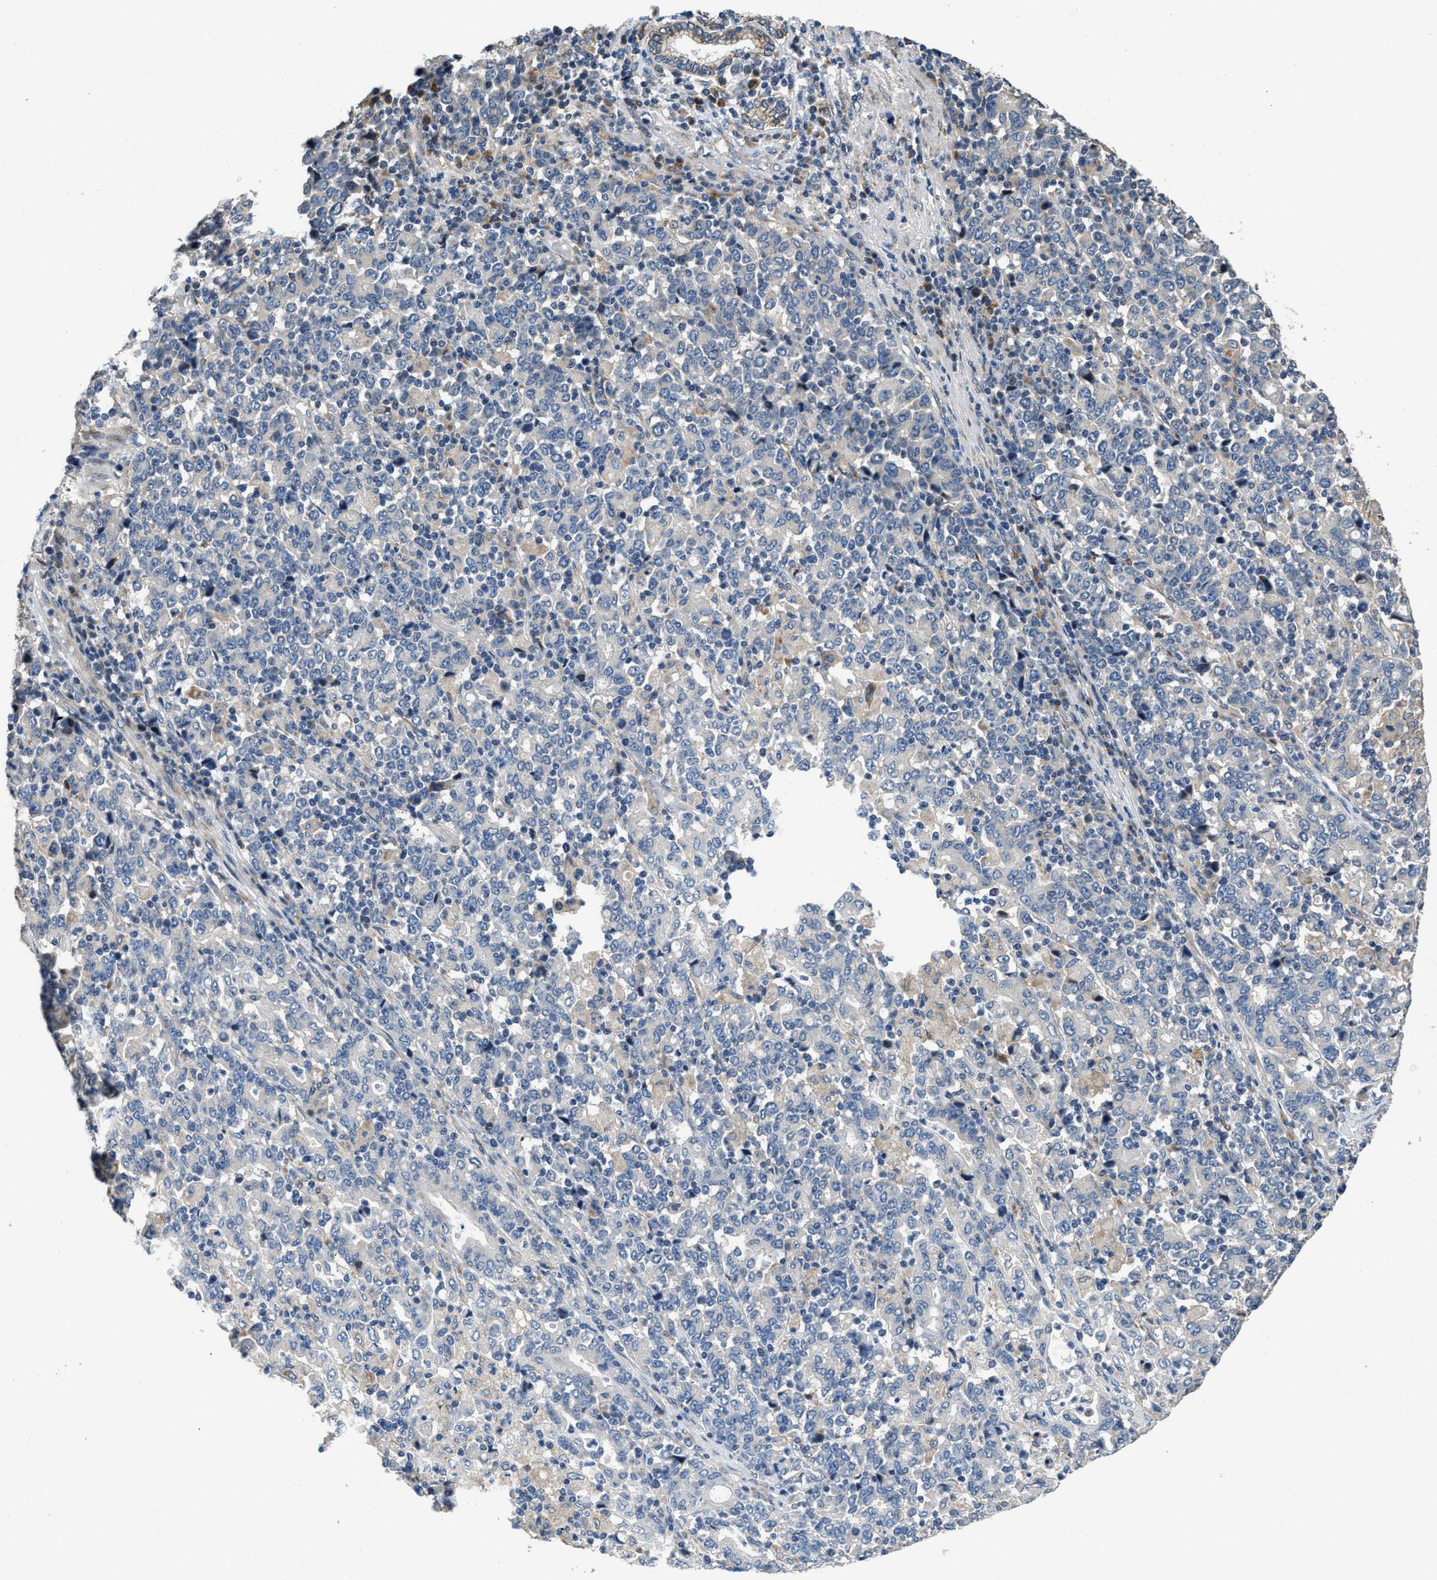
{"staining": {"intensity": "negative", "quantity": "none", "location": "none"}, "tissue": "stomach cancer", "cell_type": "Tumor cells", "image_type": "cancer", "snomed": [{"axis": "morphology", "description": "Adenocarcinoma, NOS"}, {"axis": "topography", "description": "Stomach, upper"}], "caption": "Tumor cells are negative for protein expression in human stomach adenocarcinoma.", "gene": "TMEM150A", "patient": {"sex": "male", "age": 69}}